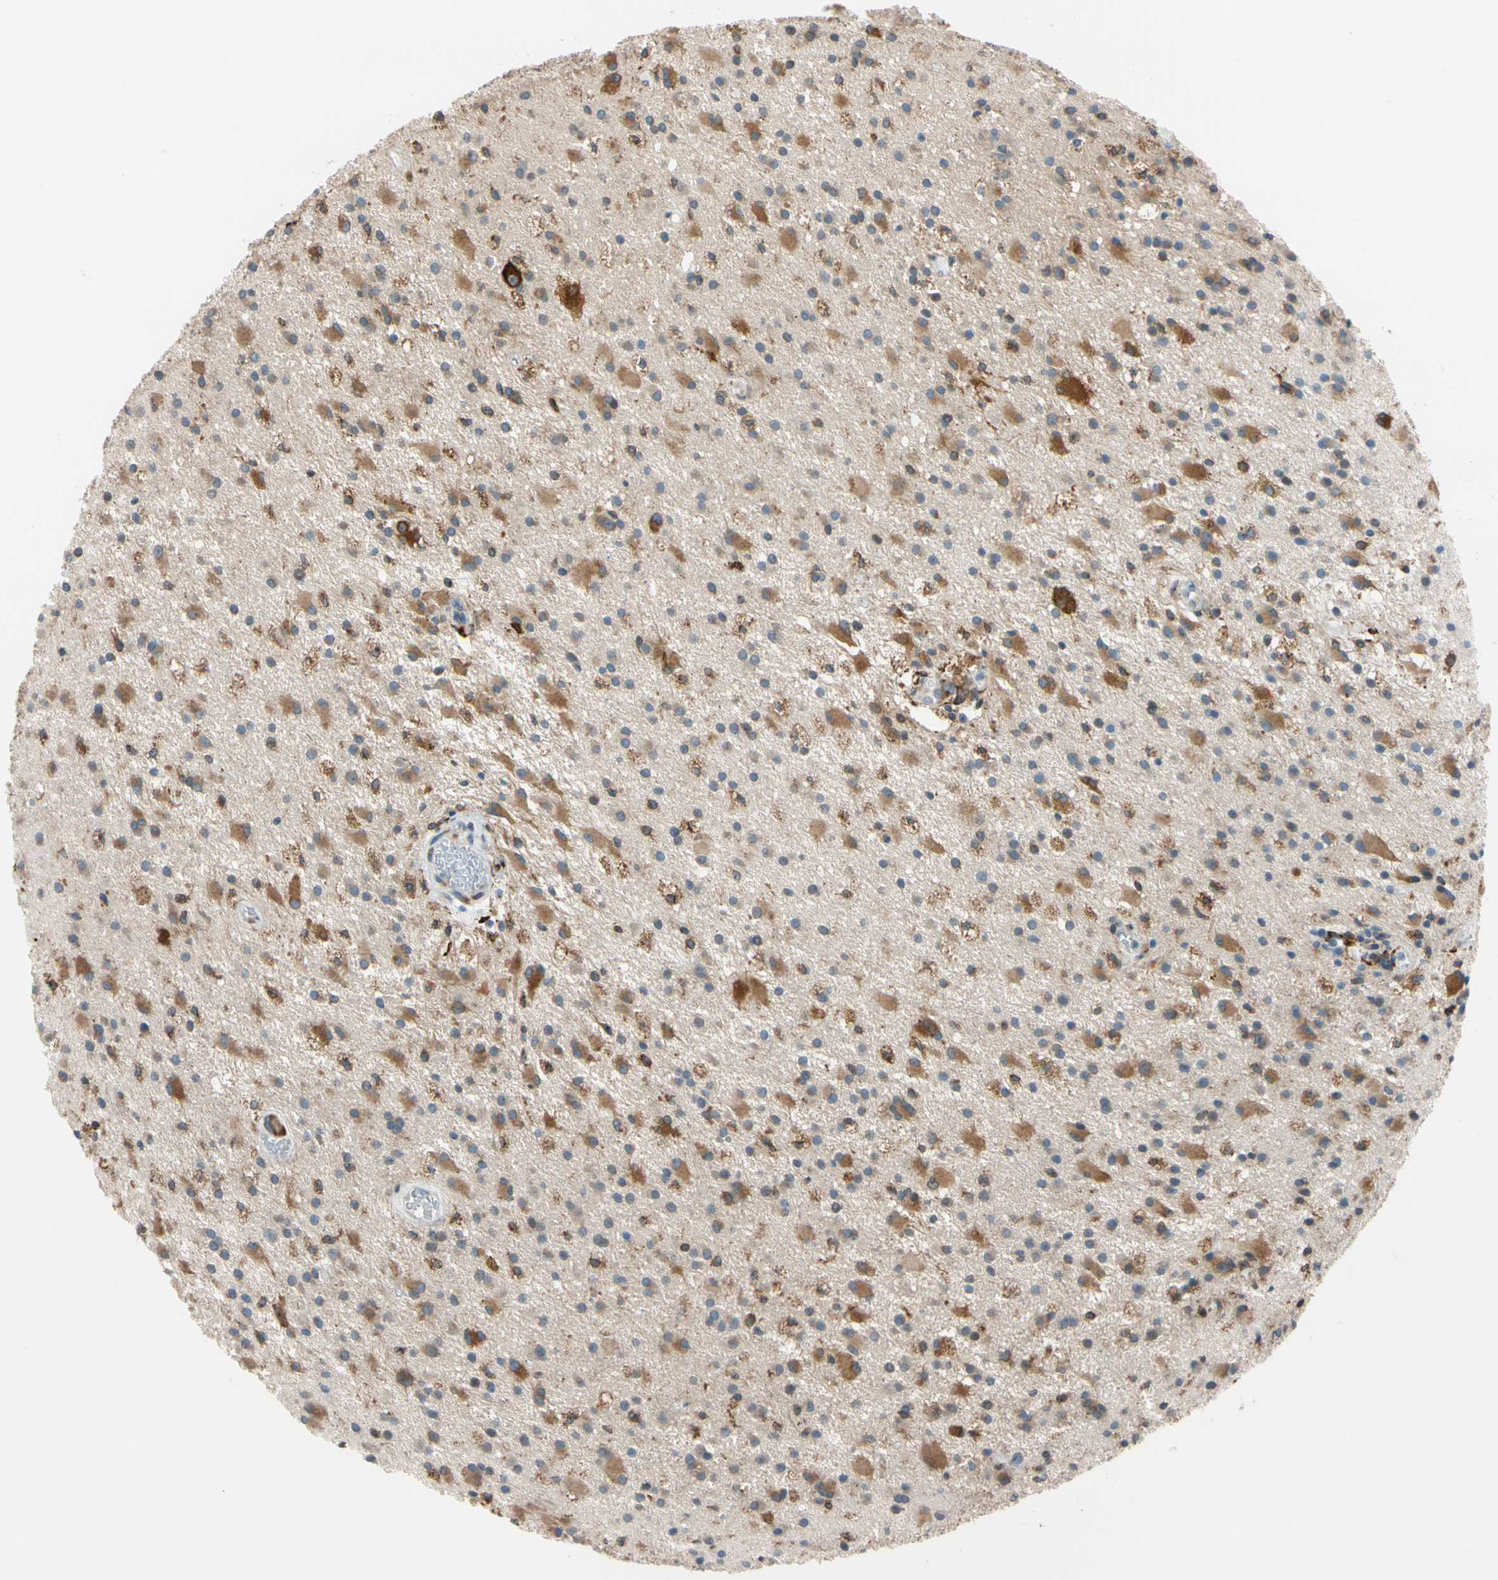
{"staining": {"intensity": "moderate", "quantity": ">75%", "location": "cytoplasmic/membranous"}, "tissue": "glioma", "cell_type": "Tumor cells", "image_type": "cancer", "snomed": [{"axis": "morphology", "description": "Glioma, malignant, Low grade"}, {"axis": "topography", "description": "Brain"}], "caption": "There is medium levels of moderate cytoplasmic/membranous positivity in tumor cells of malignant low-grade glioma, as demonstrated by immunohistochemical staining (brown color).", "gene": "LRPAP1", "patient": {"sex": "male", "age": 58}}